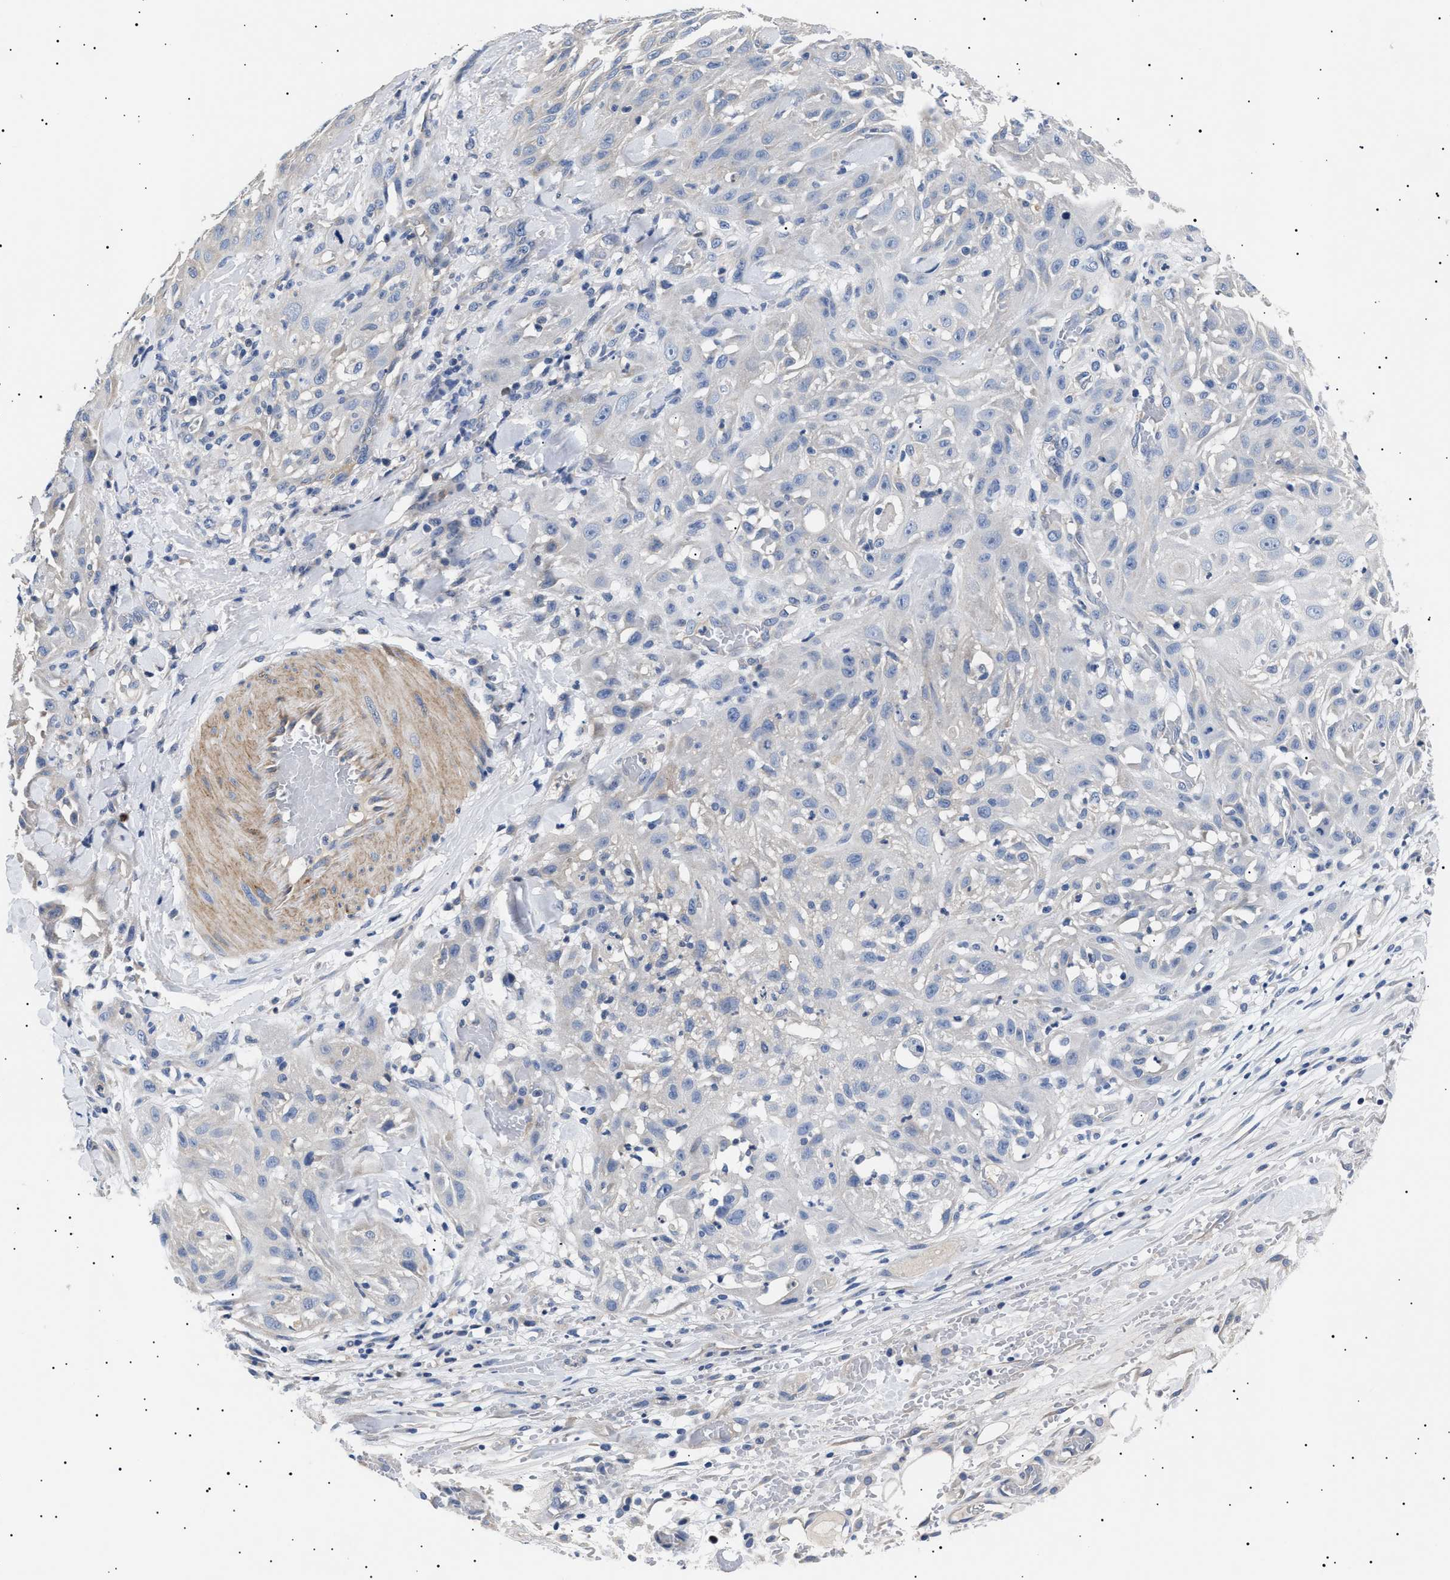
{"staining": {"intensity": "negative", "quantity": "none", "location": "none"}, "tissue": "skin cancer", "cell_type": "Tumor cells", "image_type": "cancer", "snomed": [{"axis": "morphology", "description": "Squamous cell carcinoma, NOS"}, {"axis": "topography", "description": "Skin"}], "caption": "Skin cancer (squamous cell carcinoma) stained for a protein using immunohistochemistry displays no positivity tumor cells.", "gene": "HEMGN", "patient": {"sex": "male", "age": 75}}